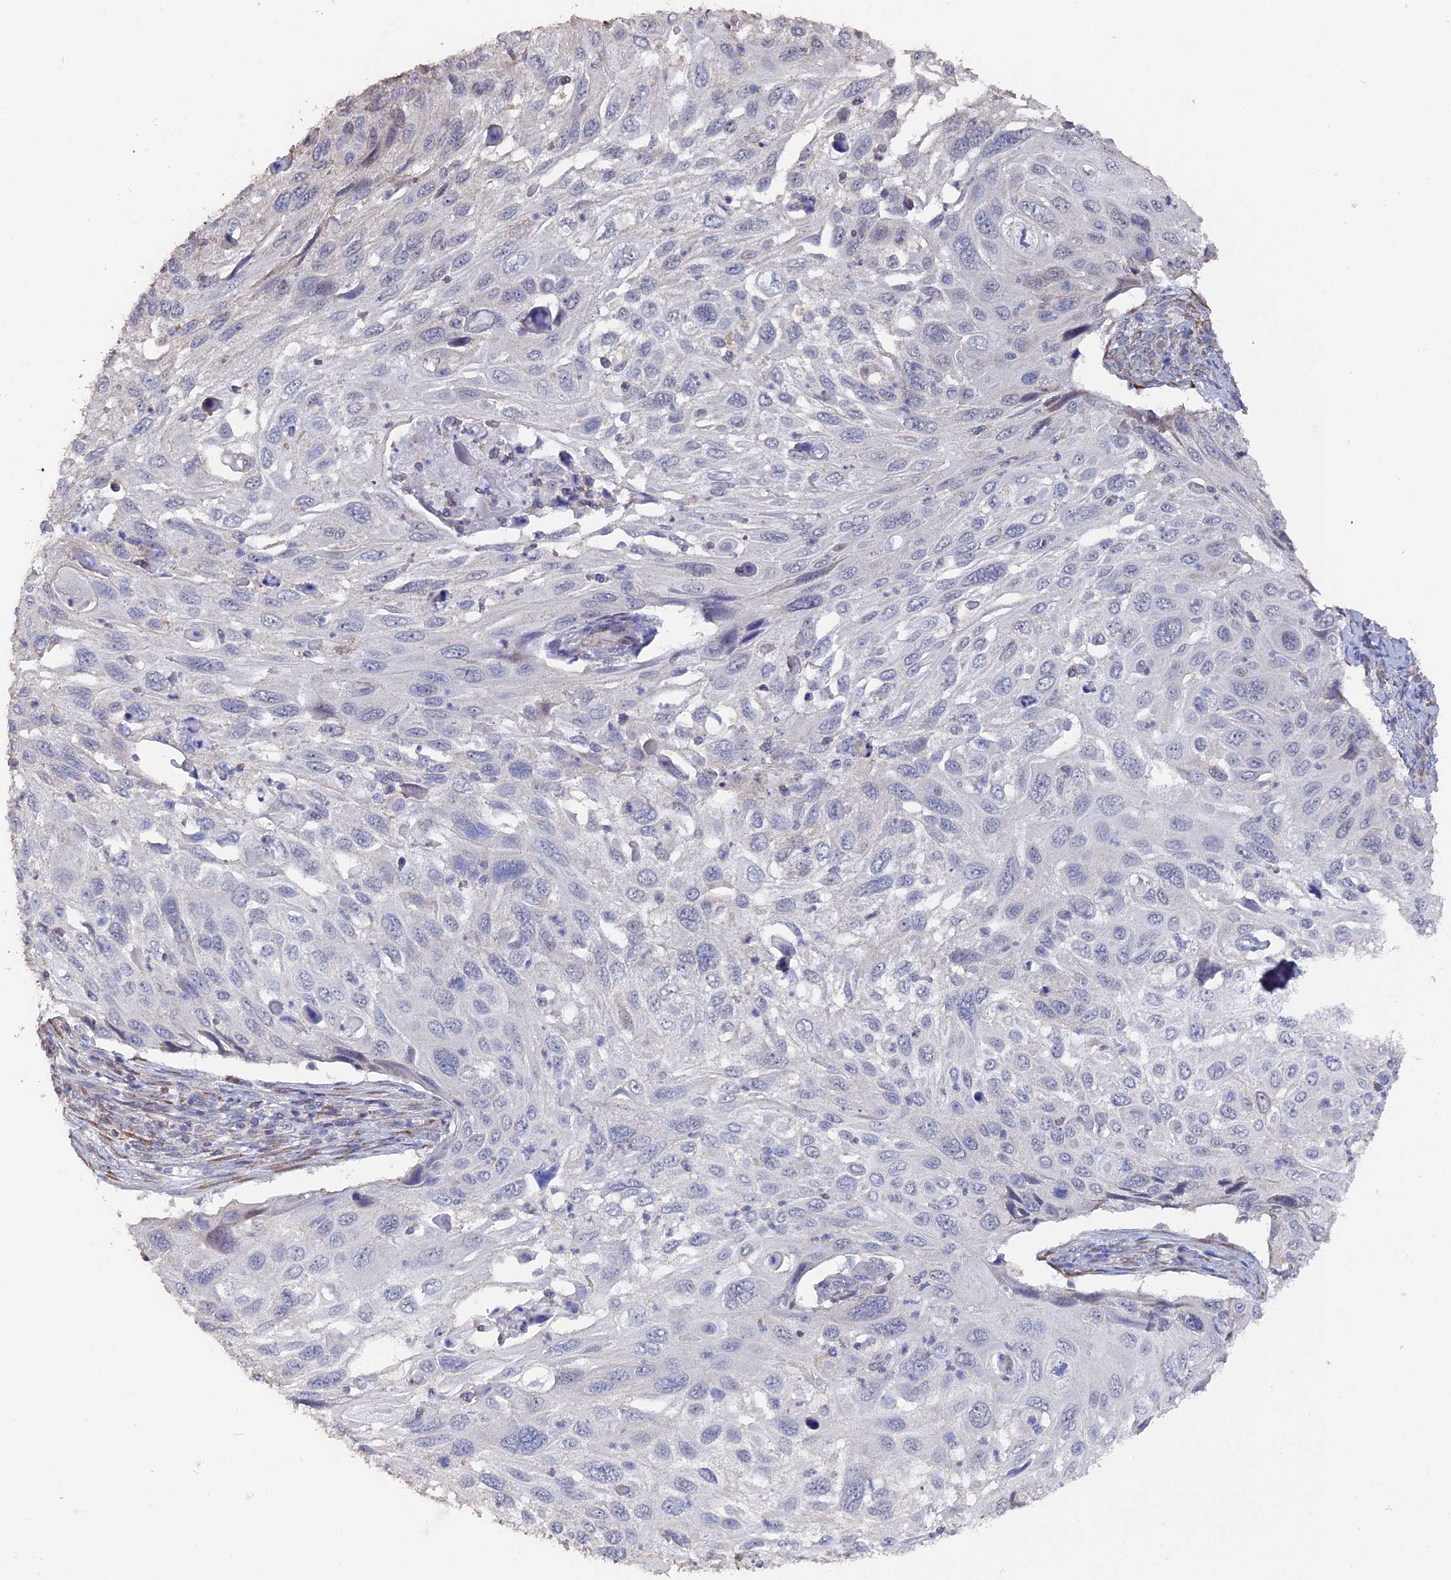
{"staining": {"intensity": "negative", "quantity": "none", "location": "none"}, "tissue": "cervical cancer", "cell_type": "Tumor cells", "image_type": "cancer", "snomed": [{"axis": "morphology", "description": "Squamous cell carcinoma, NOS"}, {"axis": "topography", "description": "Cervix"}], "caption": "Micrograph shows no protein staining in tumor cells of cervical squamous cell carcinoma tissue.", "gene": "SEMG2", "patient": {"sex": "female", "age": 70}}